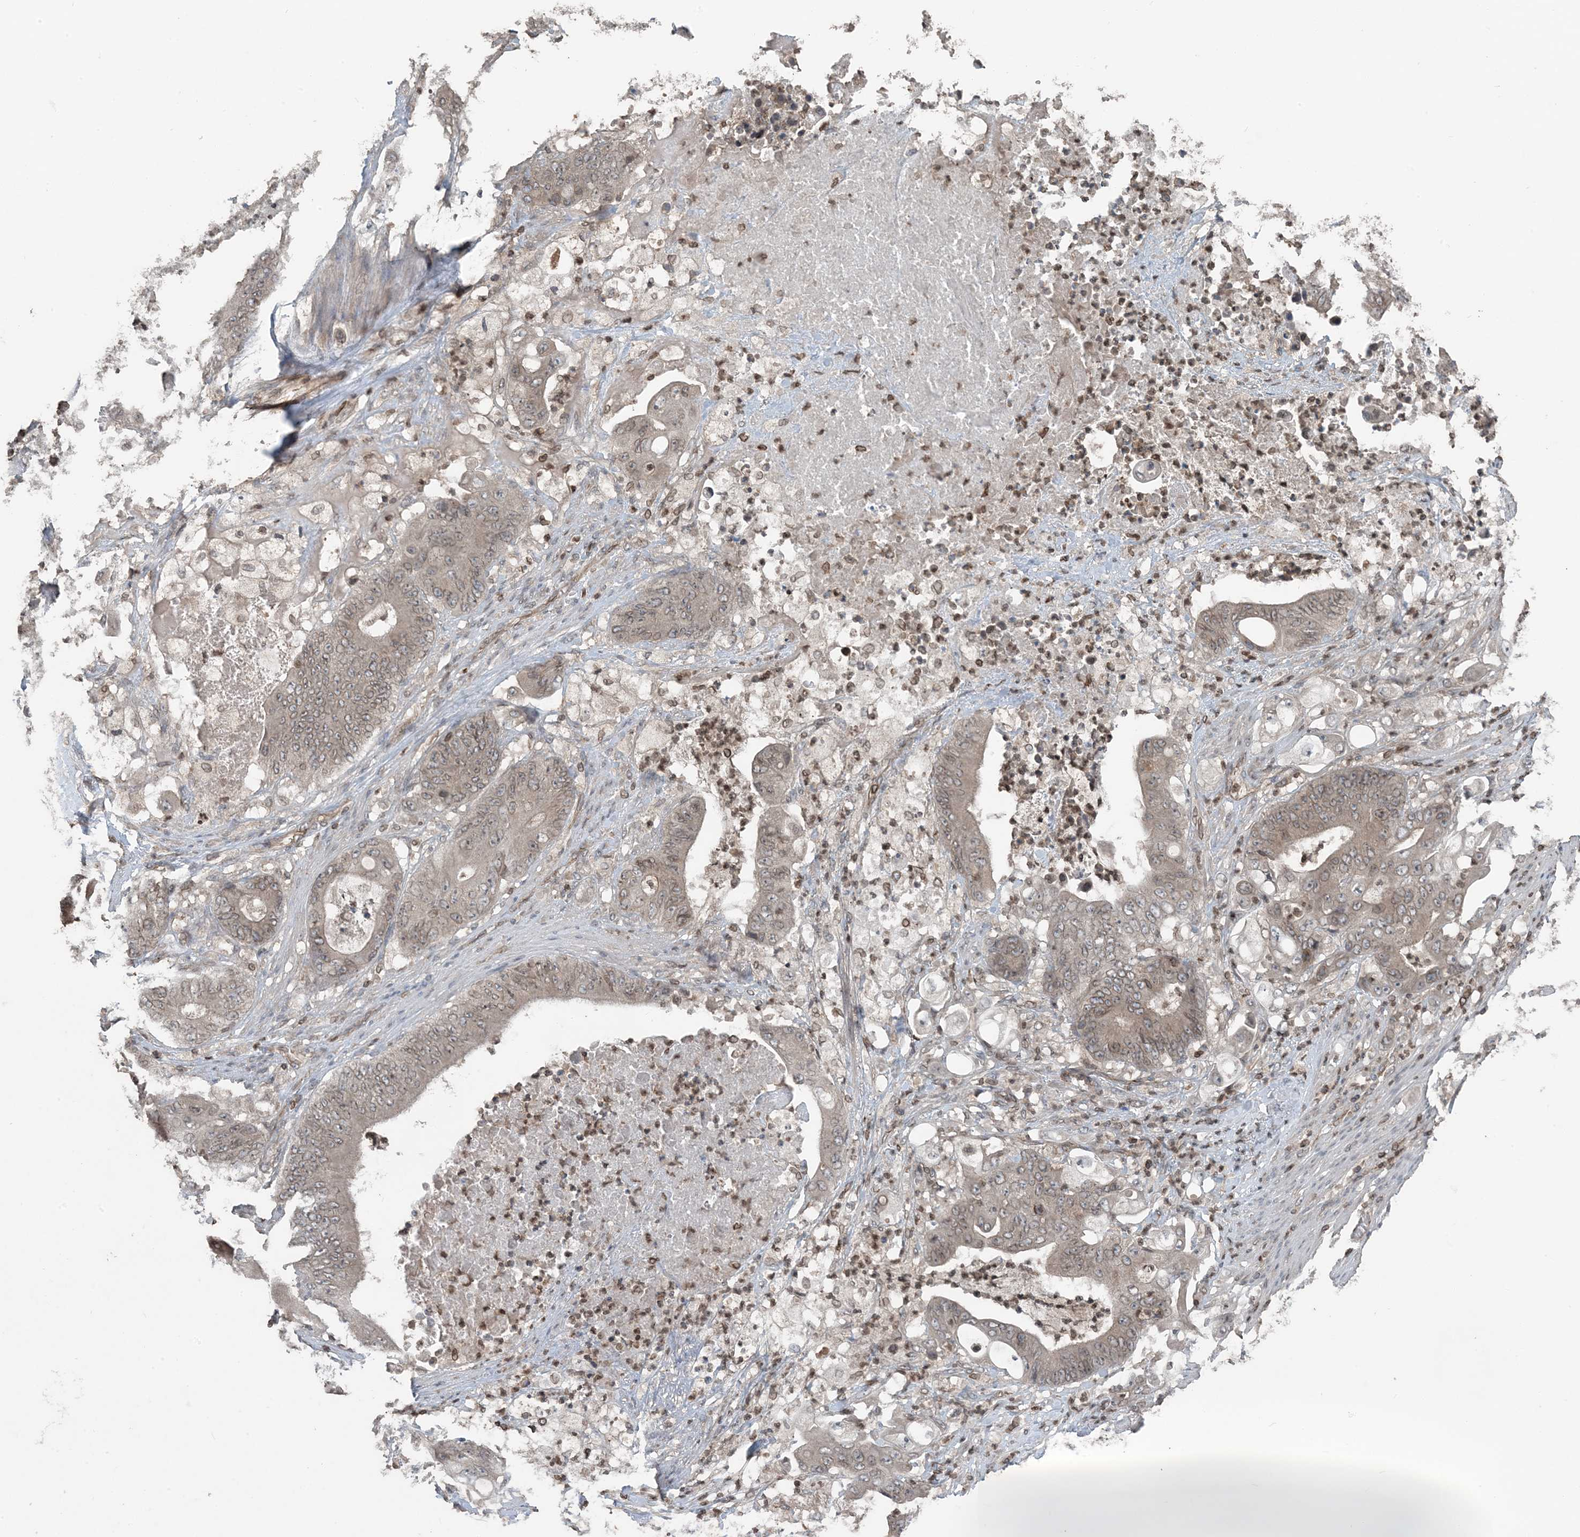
{"staining": {"intensity": "weak", "quantity": ">75%", "location": "cytoplasmic/membranous,nuclear"}, "tissue": "stomach cancer", "cell_type": "Tumor cells", "image_type": "cancer", "snomed": [{"axis": "morphology", "description": "Adenocarcinoma, NOS"}, {"axis": "topography", "description": "Stomach"}], "caption": "A micrograph of stomach adenocarcinoma stained for a protein exhibits weak cytoplasmic/membranous and nuclear brown staining in tumor cells.", "gene": "ZFAND2B", "patient": {"sex": "female", "age": 73}}